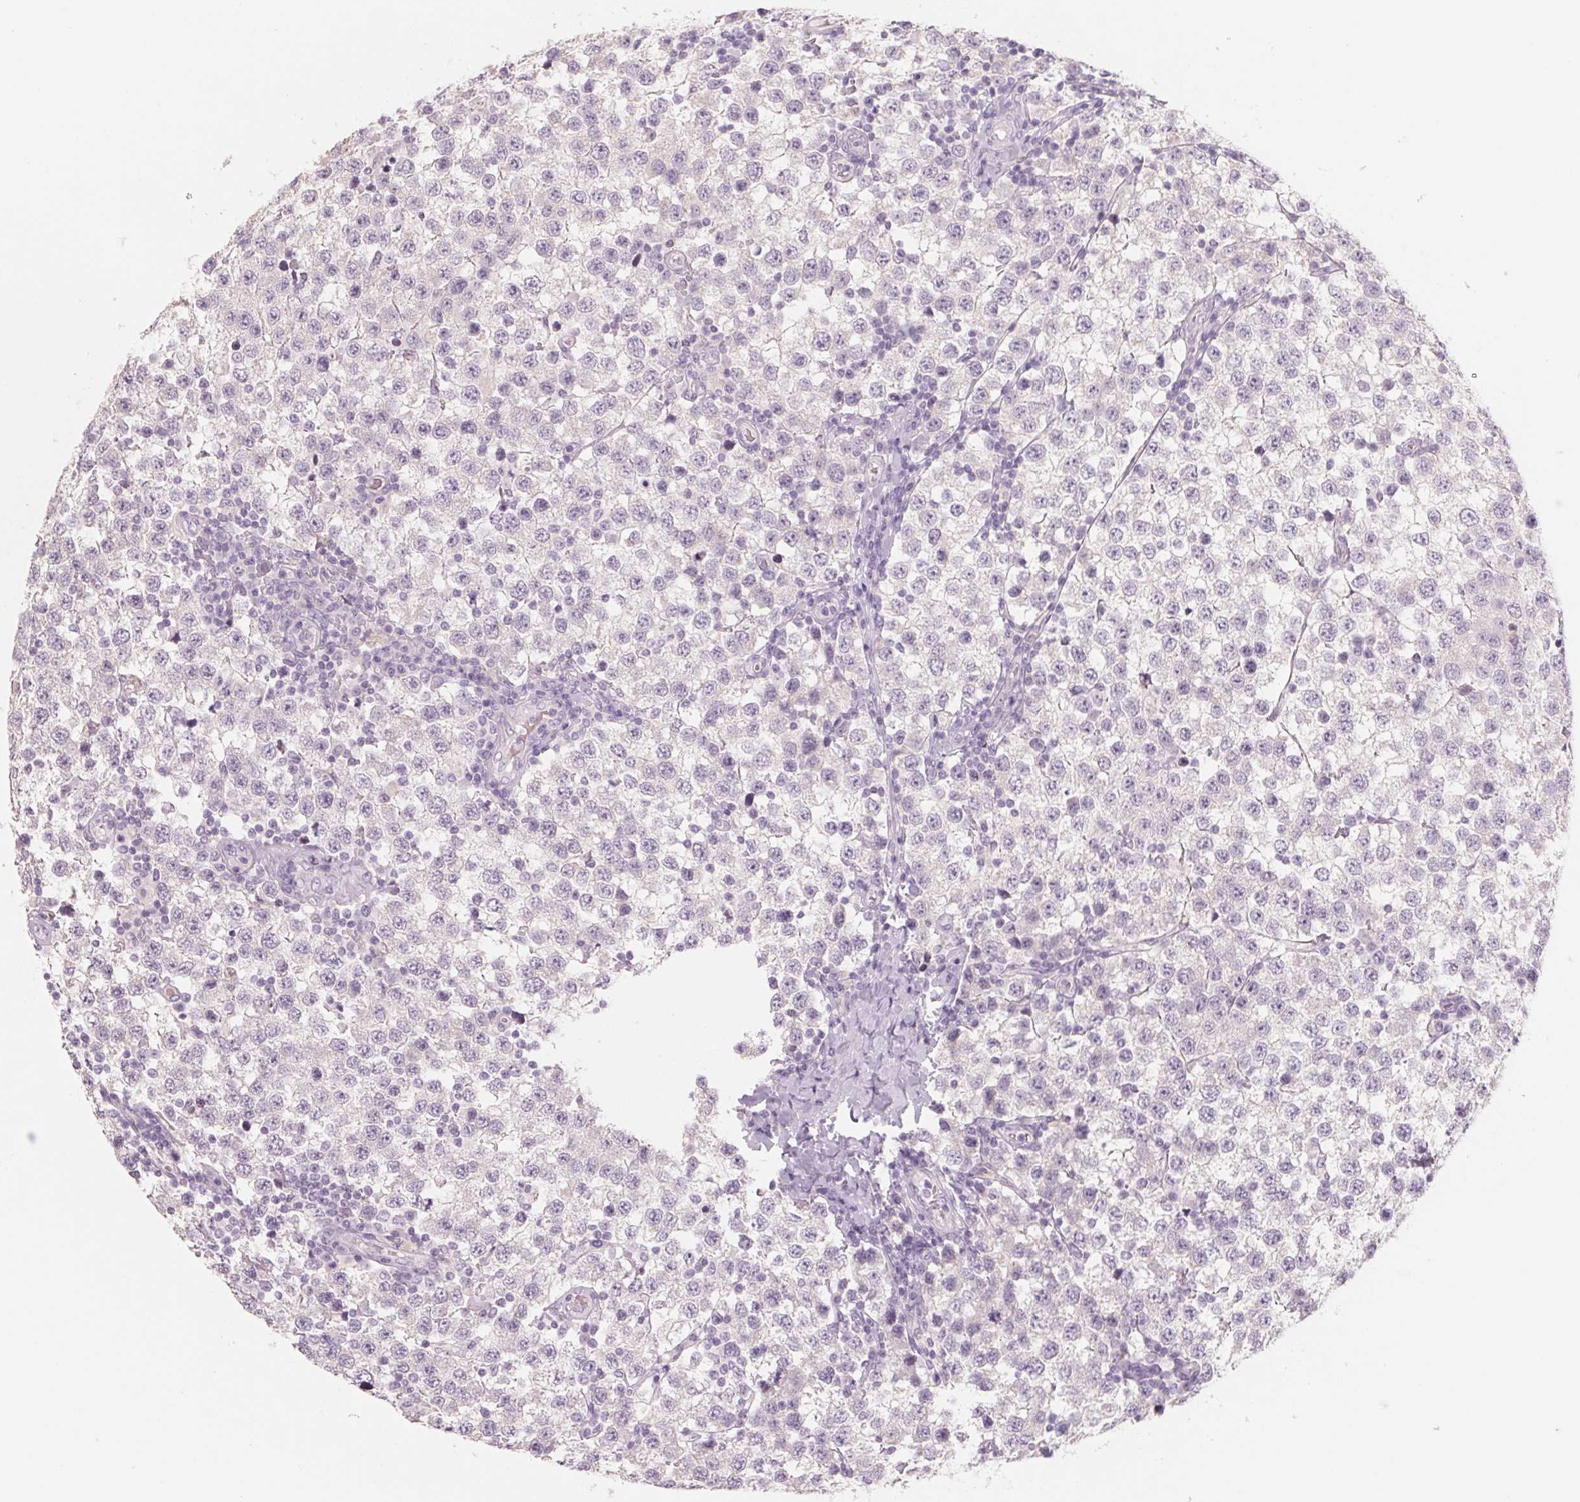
{"staining": {"intensity": "negative", "quantity": "none", "location": "none"}, "tissue": "testis cancer", "cell_type": "Tumor cells", "image_type": "cancer", "snomed": [{"axis": "morphology", "description": "Seminoma, NOS"}, {"axis": "topography", "description": "Testis"}], "caption": "Immunohistochemistry (IHC) of testis seminoma displays no positivity in tumor cells. (DAB IHC, high magnification).", "gene": "POU1F1", "patient": {"sex": "male", "age": 34}}